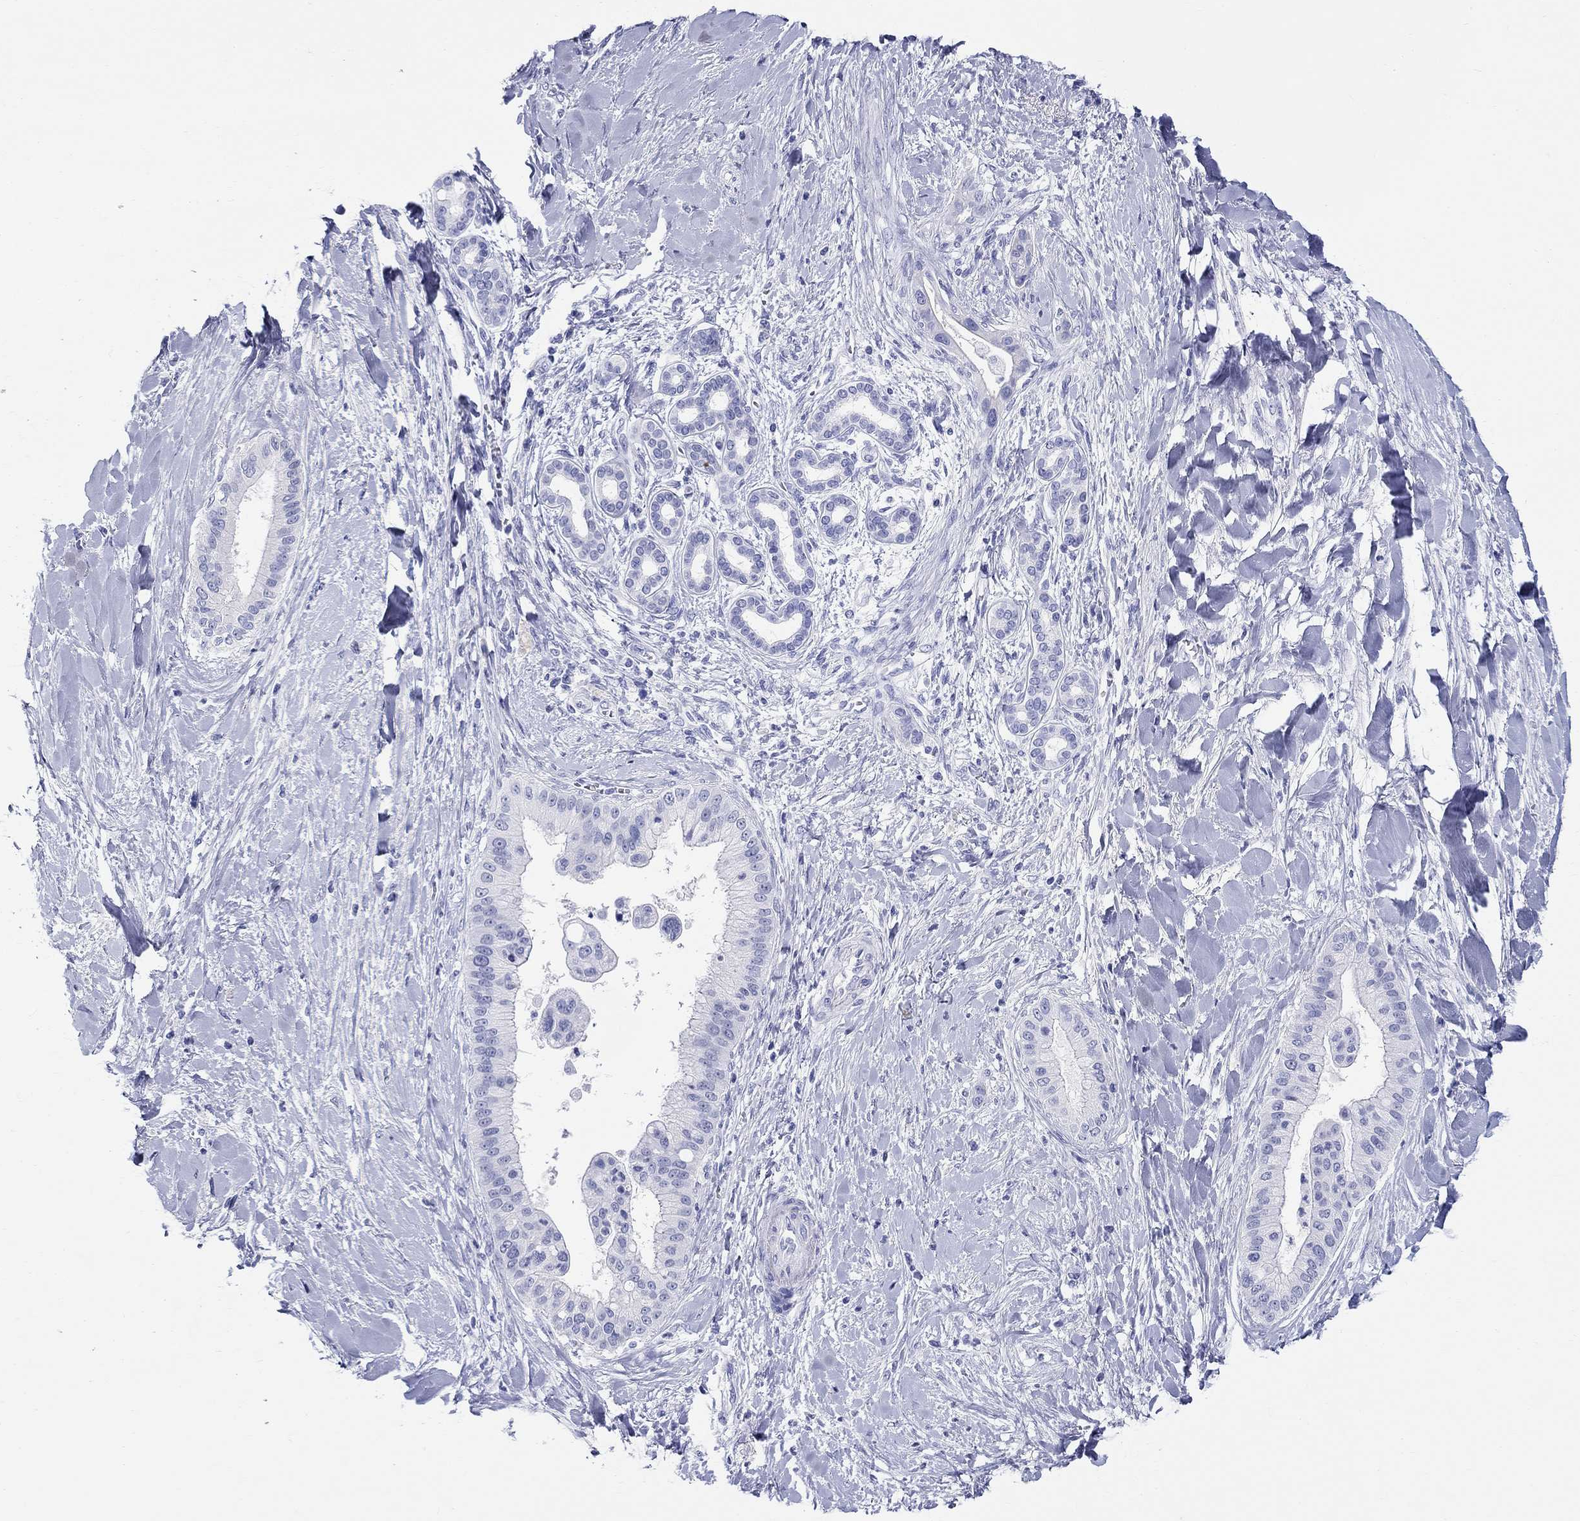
{"staining": {"intensity": "negative", "quantity": "none", "location": "none"}, "tissue": "liver cancer", "cell_type": "Tumor cells", "image_type": "cancer", "snomed": [{"axis": "morphology", "description": "Cholangiocarcinoma"}, {"axis": "topography", "description": "Liver"}], "caption": "The IHC image has no significant positivity in tumor cells of liver cholangiocarcinoma tissue. (DAB IHC with hematoxylin counter stain).", "gene": "LAMP5", "patient": {"sex": "female", "age": 54}}